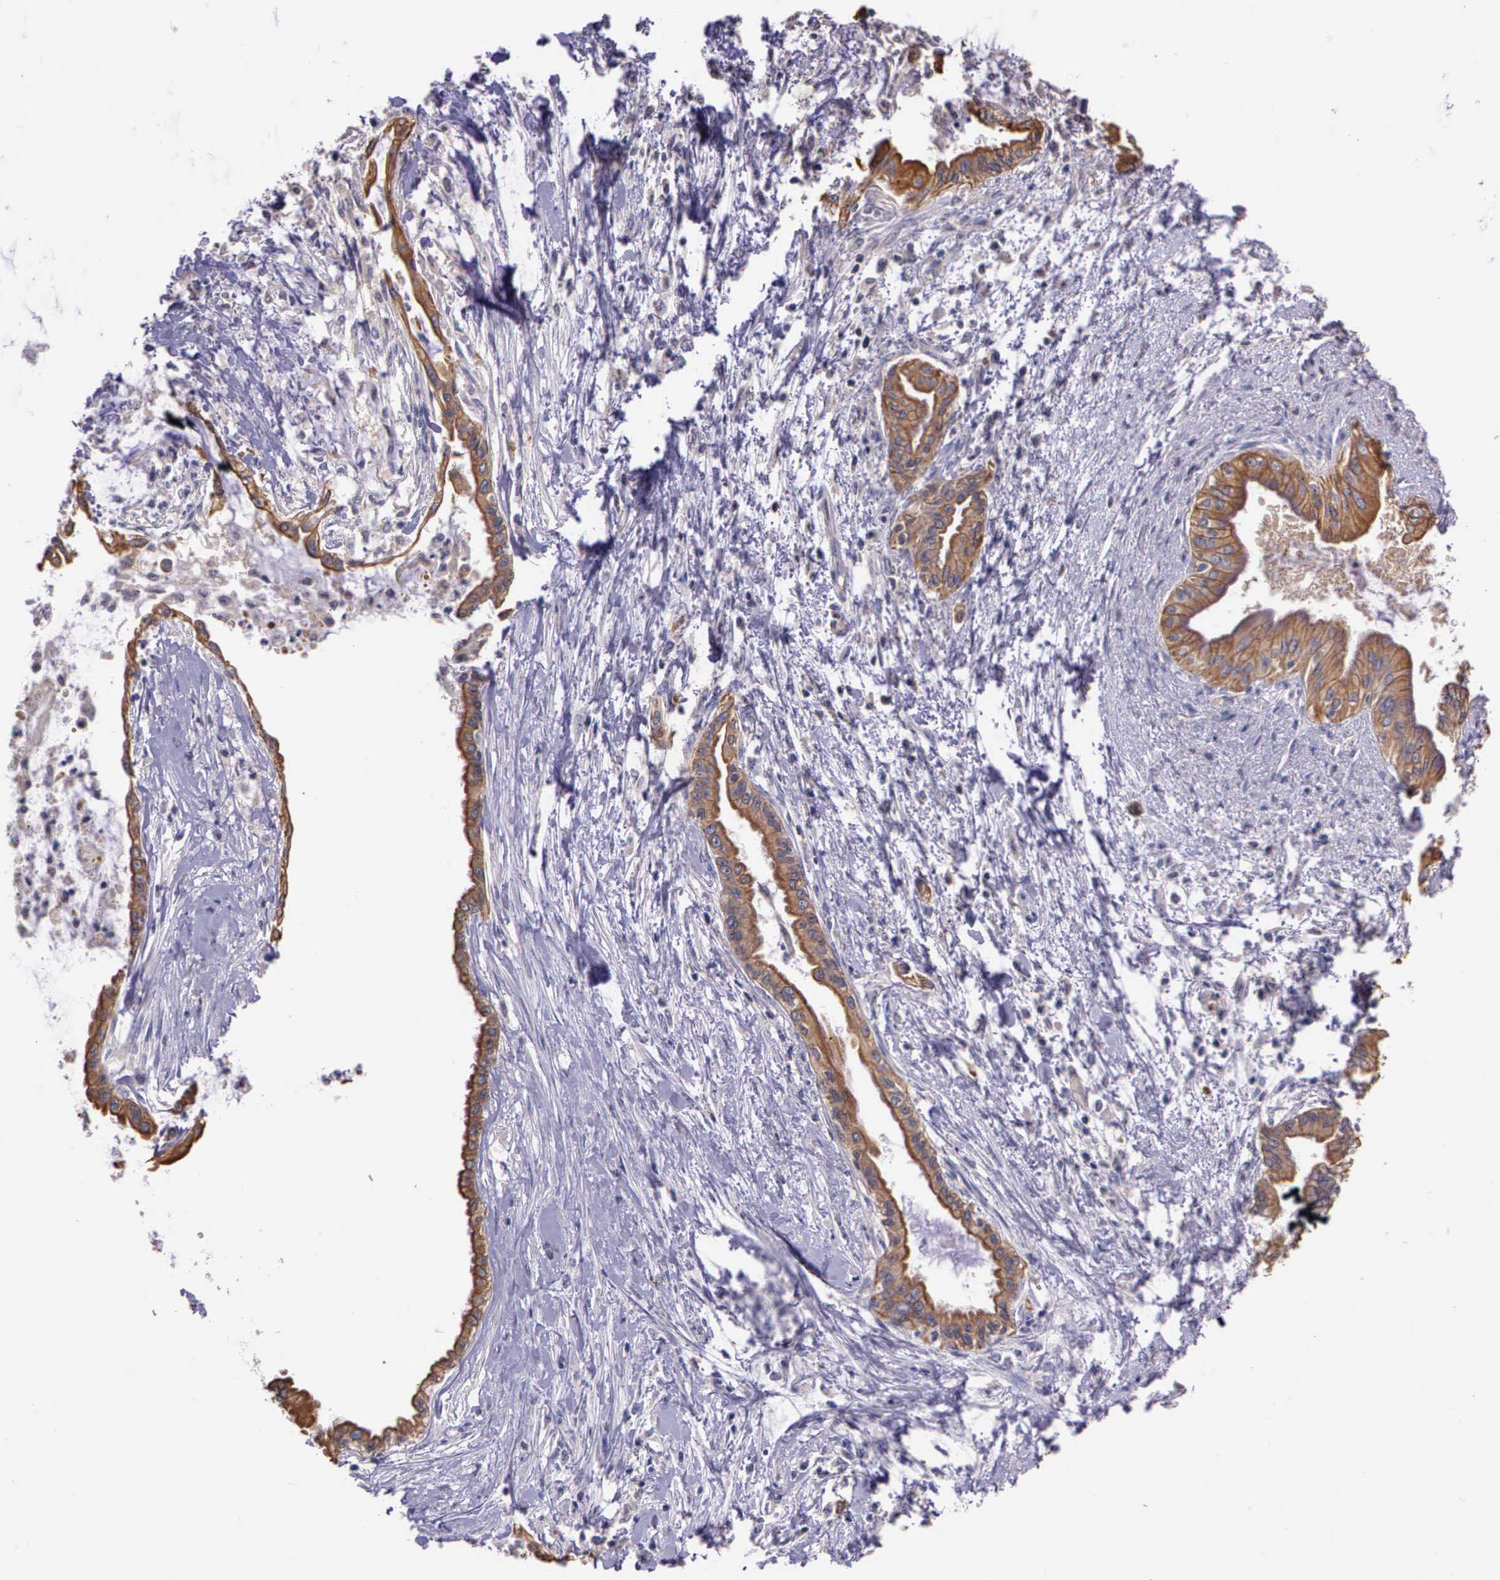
{"staining": {"intensity": "moderate", "quantity": ">75%", "location": "cytoplasmic/membranous"}, "tissue": "pancreatic cancer", "cell_type": "Tumor cells", "image_type": "cancer", "snomed": [{"axis": "morphology", "description": "Adenocarcinoma, NOS"}, {"axis": "topography", "description": "Pancreas"}], "caption": "The micrograph displays a brown stain indicating the presence of a protein in the cytoplasmic/membranous of tumor cells in adenocarcinoma (pancreatic).", "gene": "IGBP1", "patient": {"sex": "female", "age": 64}}